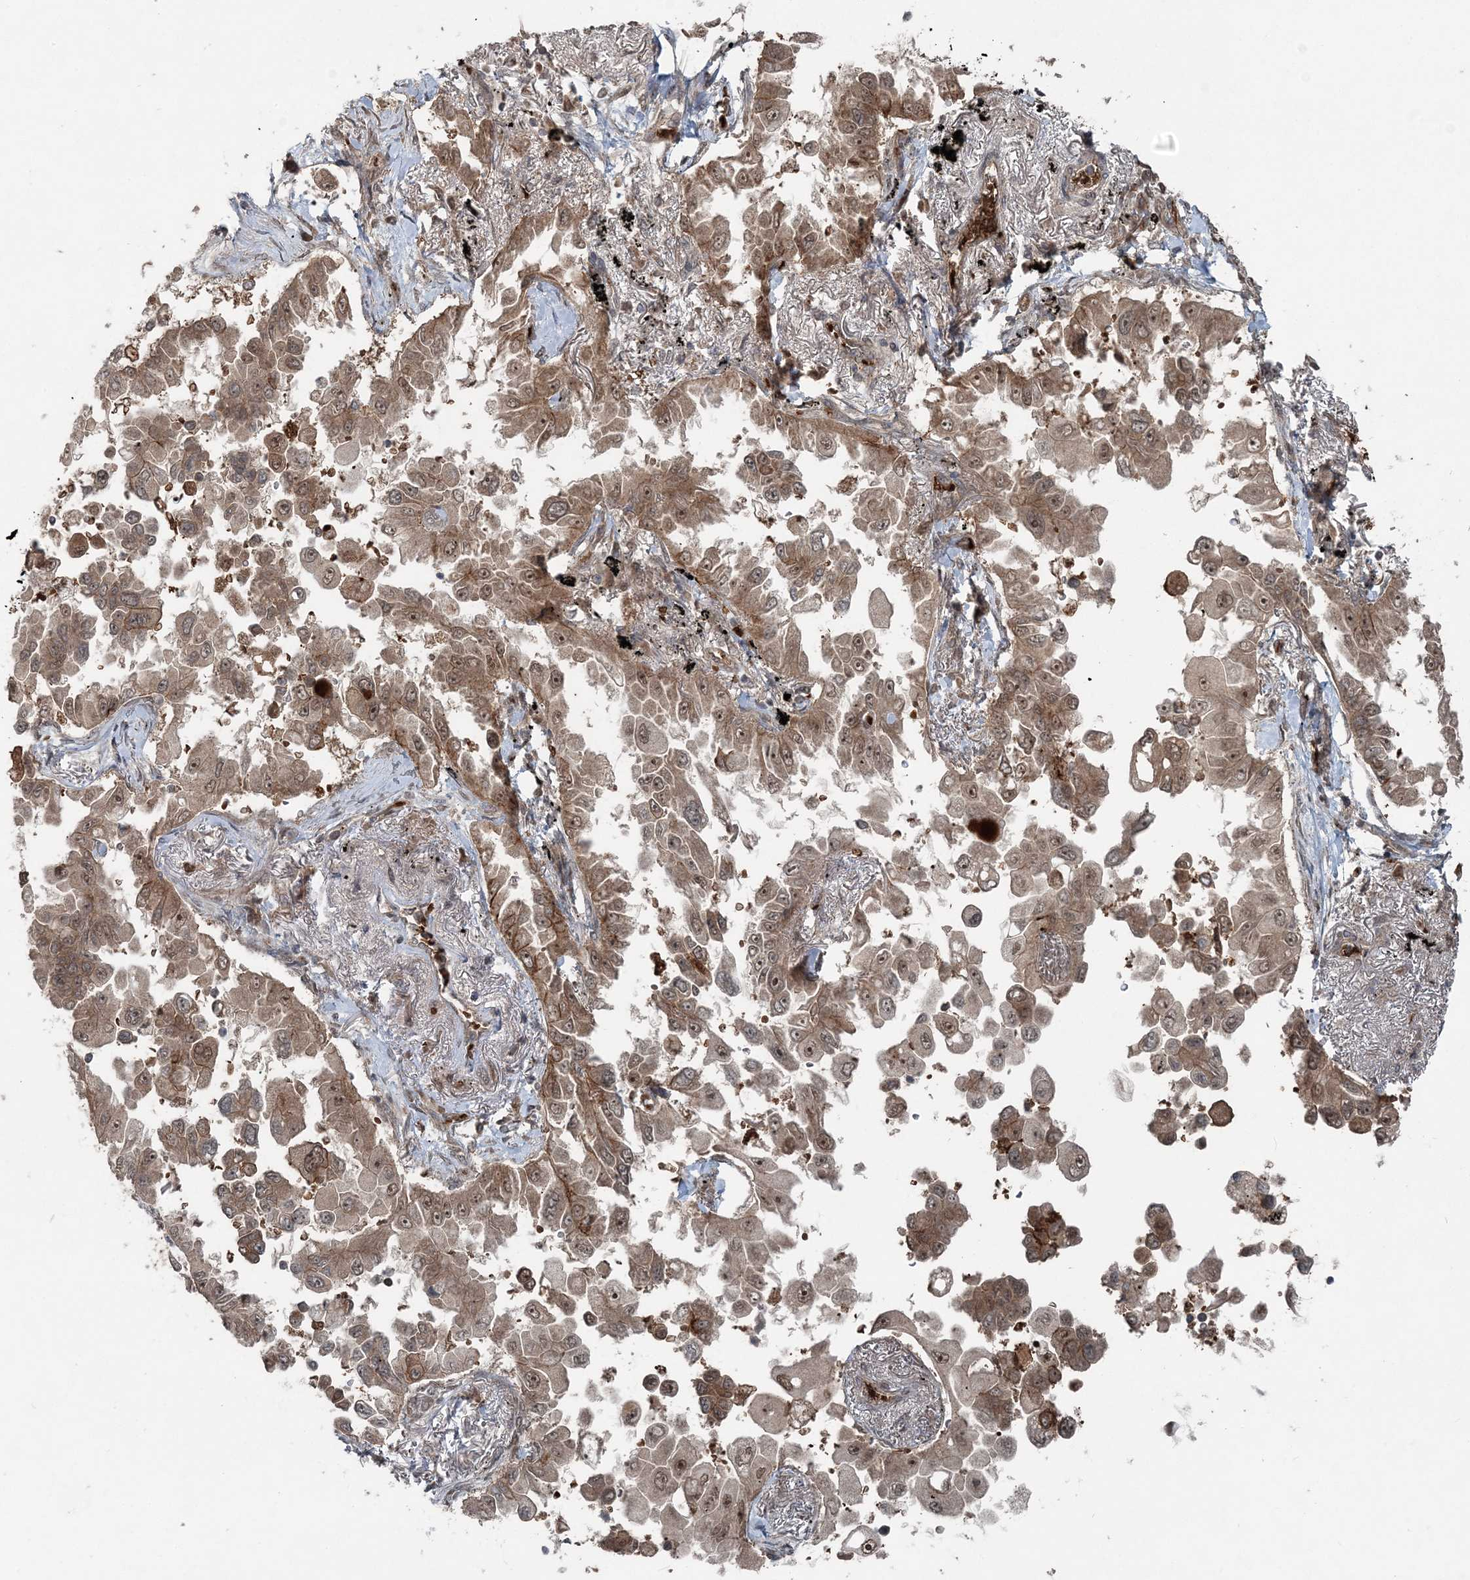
{"staining": {"intensity": "moderate", "quantity": ">75%", "location": "cytoplasmic/membranous,nuclear"}, "tissue": "lung cancer", "cell_type": "Tumor cells", "image_type": "cancer", "snomed": [{"axis": "morphology", "description": "Adenocarcinoma, NOS"}, {"axis": "topography", "description": "Lung"}], "caption": "Moderate cytoplasmic/membranous and nuclear expression for a protein is appreciated in approximately >75% of tumor cells of lung cancer (adenocarcinoma) using immunohistochemistry (IHC).", "gene": "FBXL17", "patient": {"sex": "female", "age": 67}}